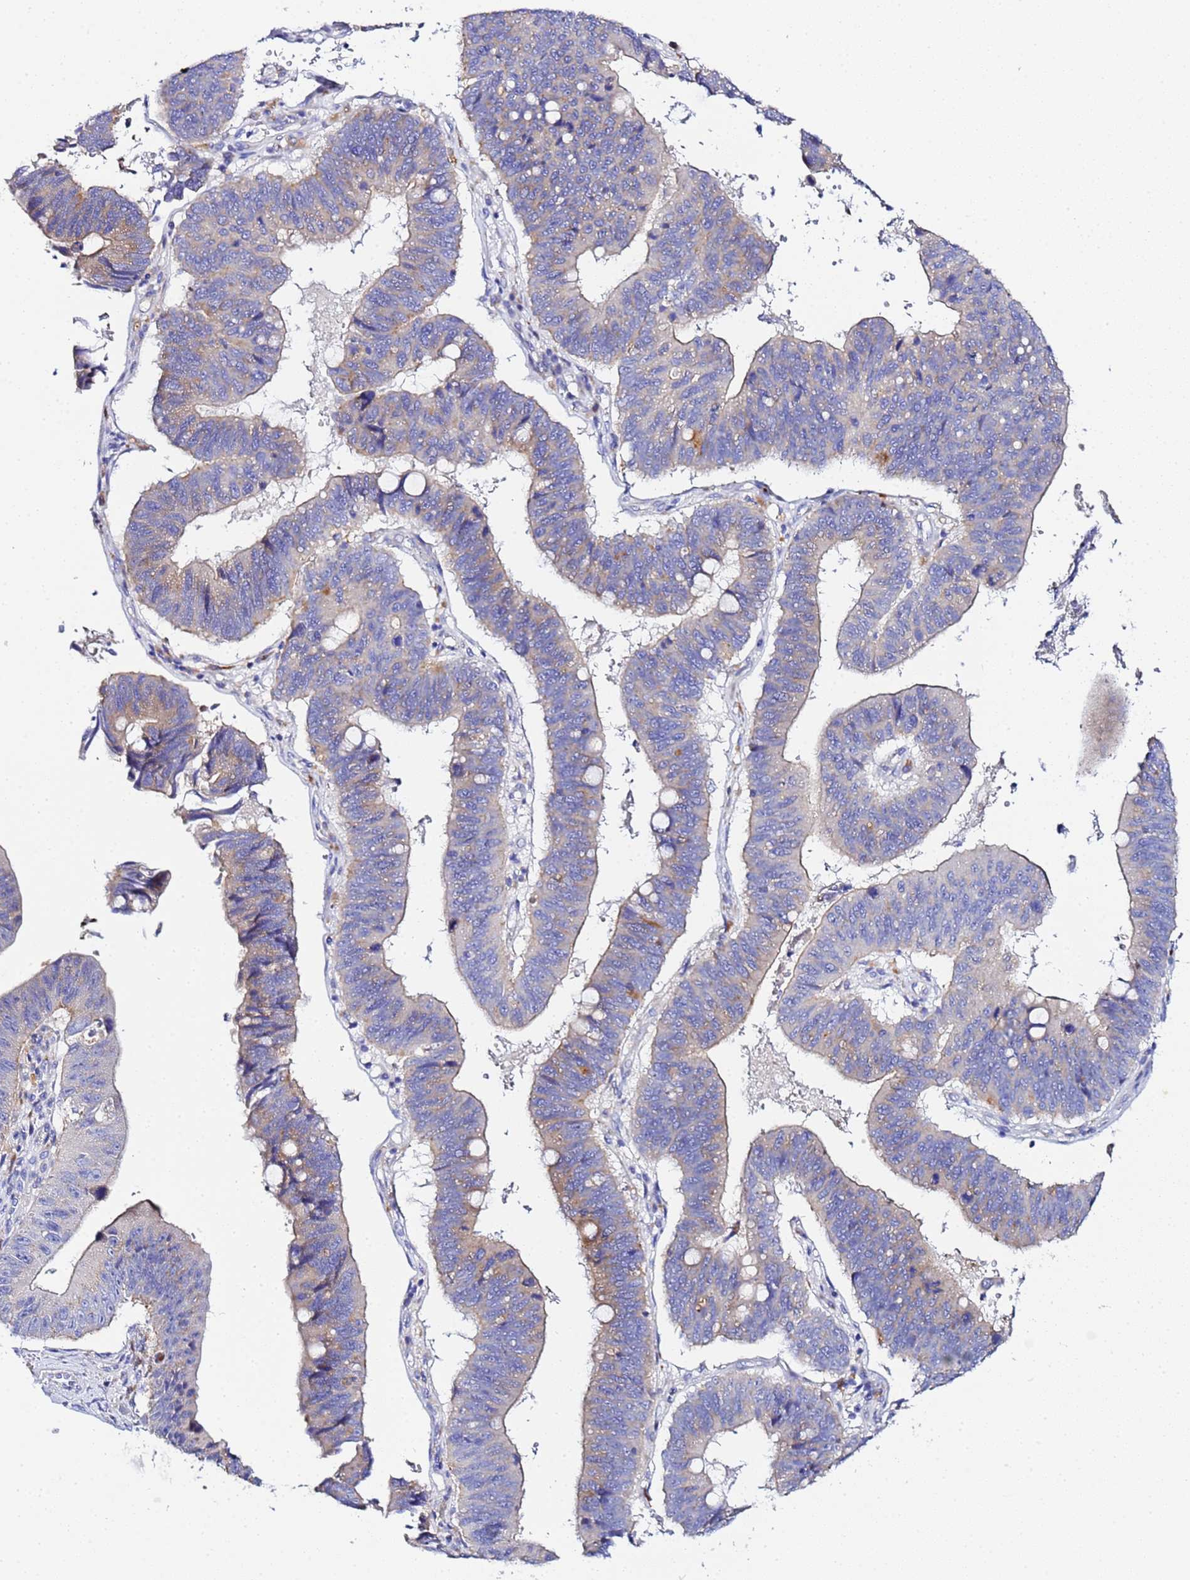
{"staining": {"intensity": "weak", "quantity": "25%-75%", "location": "cytoplasmic/membranous"}, "tissue": "stomach cancer", "cell_type": "Tumor cells", "image_type": "cancer", "snomed": [{"axis": "morphology", "description": "Adenocarcinoma, NOS"}, {"axis": "topography", "description": "Stomach"}], "caption": "Stomach cancer (adenocarcinoma) stained with a brown dye exhibits weak cytoplasmic/membranous positive expression in about 25%-75% of tumor cells.", "gene": "VTI1B", "patient": {"sex": "male", "age": 59}}